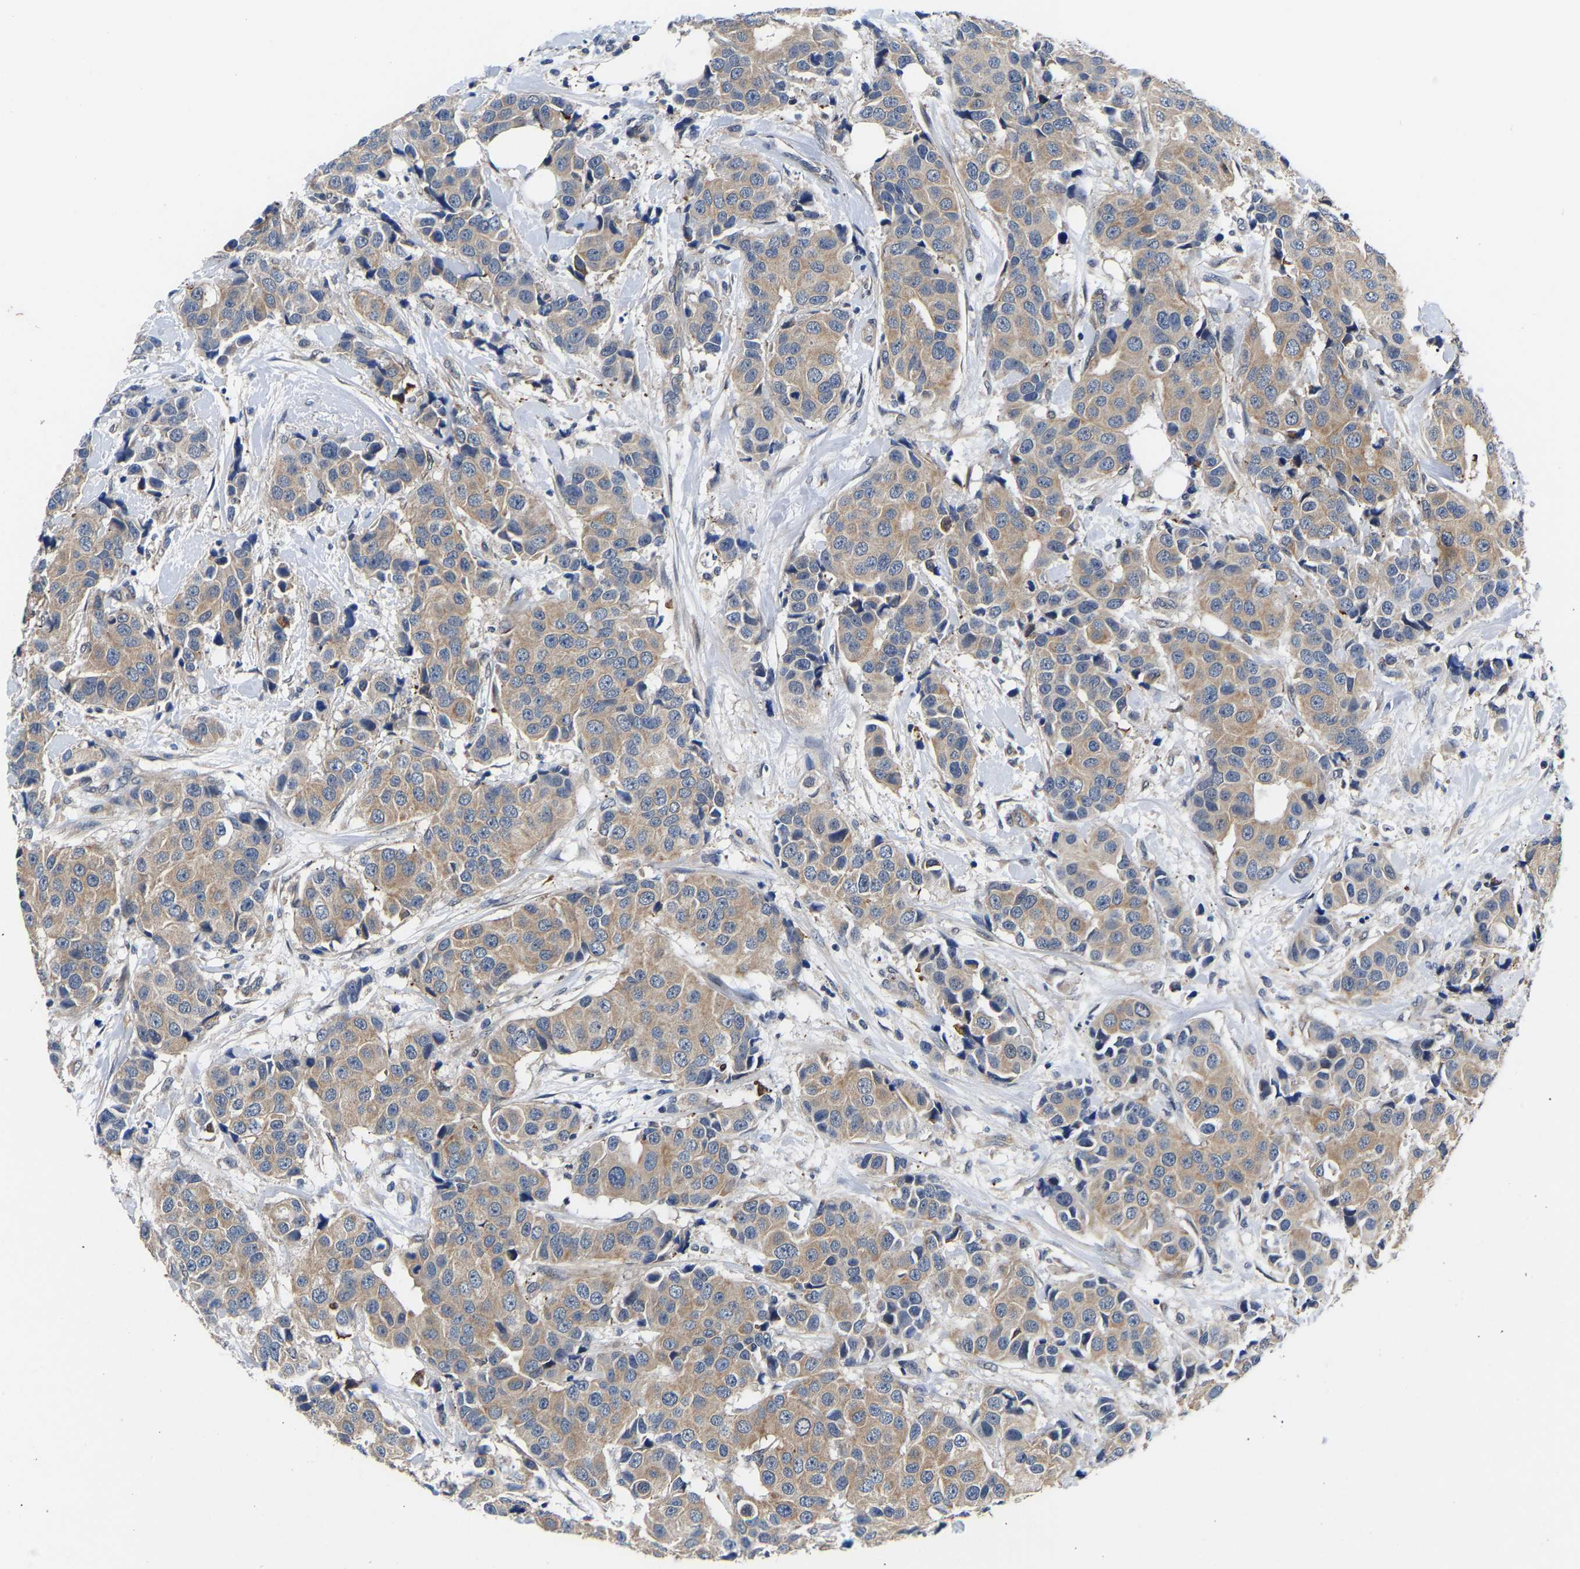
{"staining": {"intensity": "moderate", "quantity": "25%-75%", "location": "cytoplasmic/membranous"}, "tissue": "breast cancer", "cell_type": "Tumor cells", "image_type": "cancer", "snomed": [{"axis": "morphology", "description": "Normal tissue, NOS"}, {"axis": "morphology", "description": "Duct carcinoma"}, {"axis": "topography", "description": "Breast"}], "caption": "This micrograph demonstrates immunohistochemistry (IHC) staining of breast invasive ductal carcinoma, with medium moderate cytoplasmic/membranous expression in approximately 25%-75% of tumor cells.", "gene": "METTL16", "patient": {"sex": "female", "age": 39}}